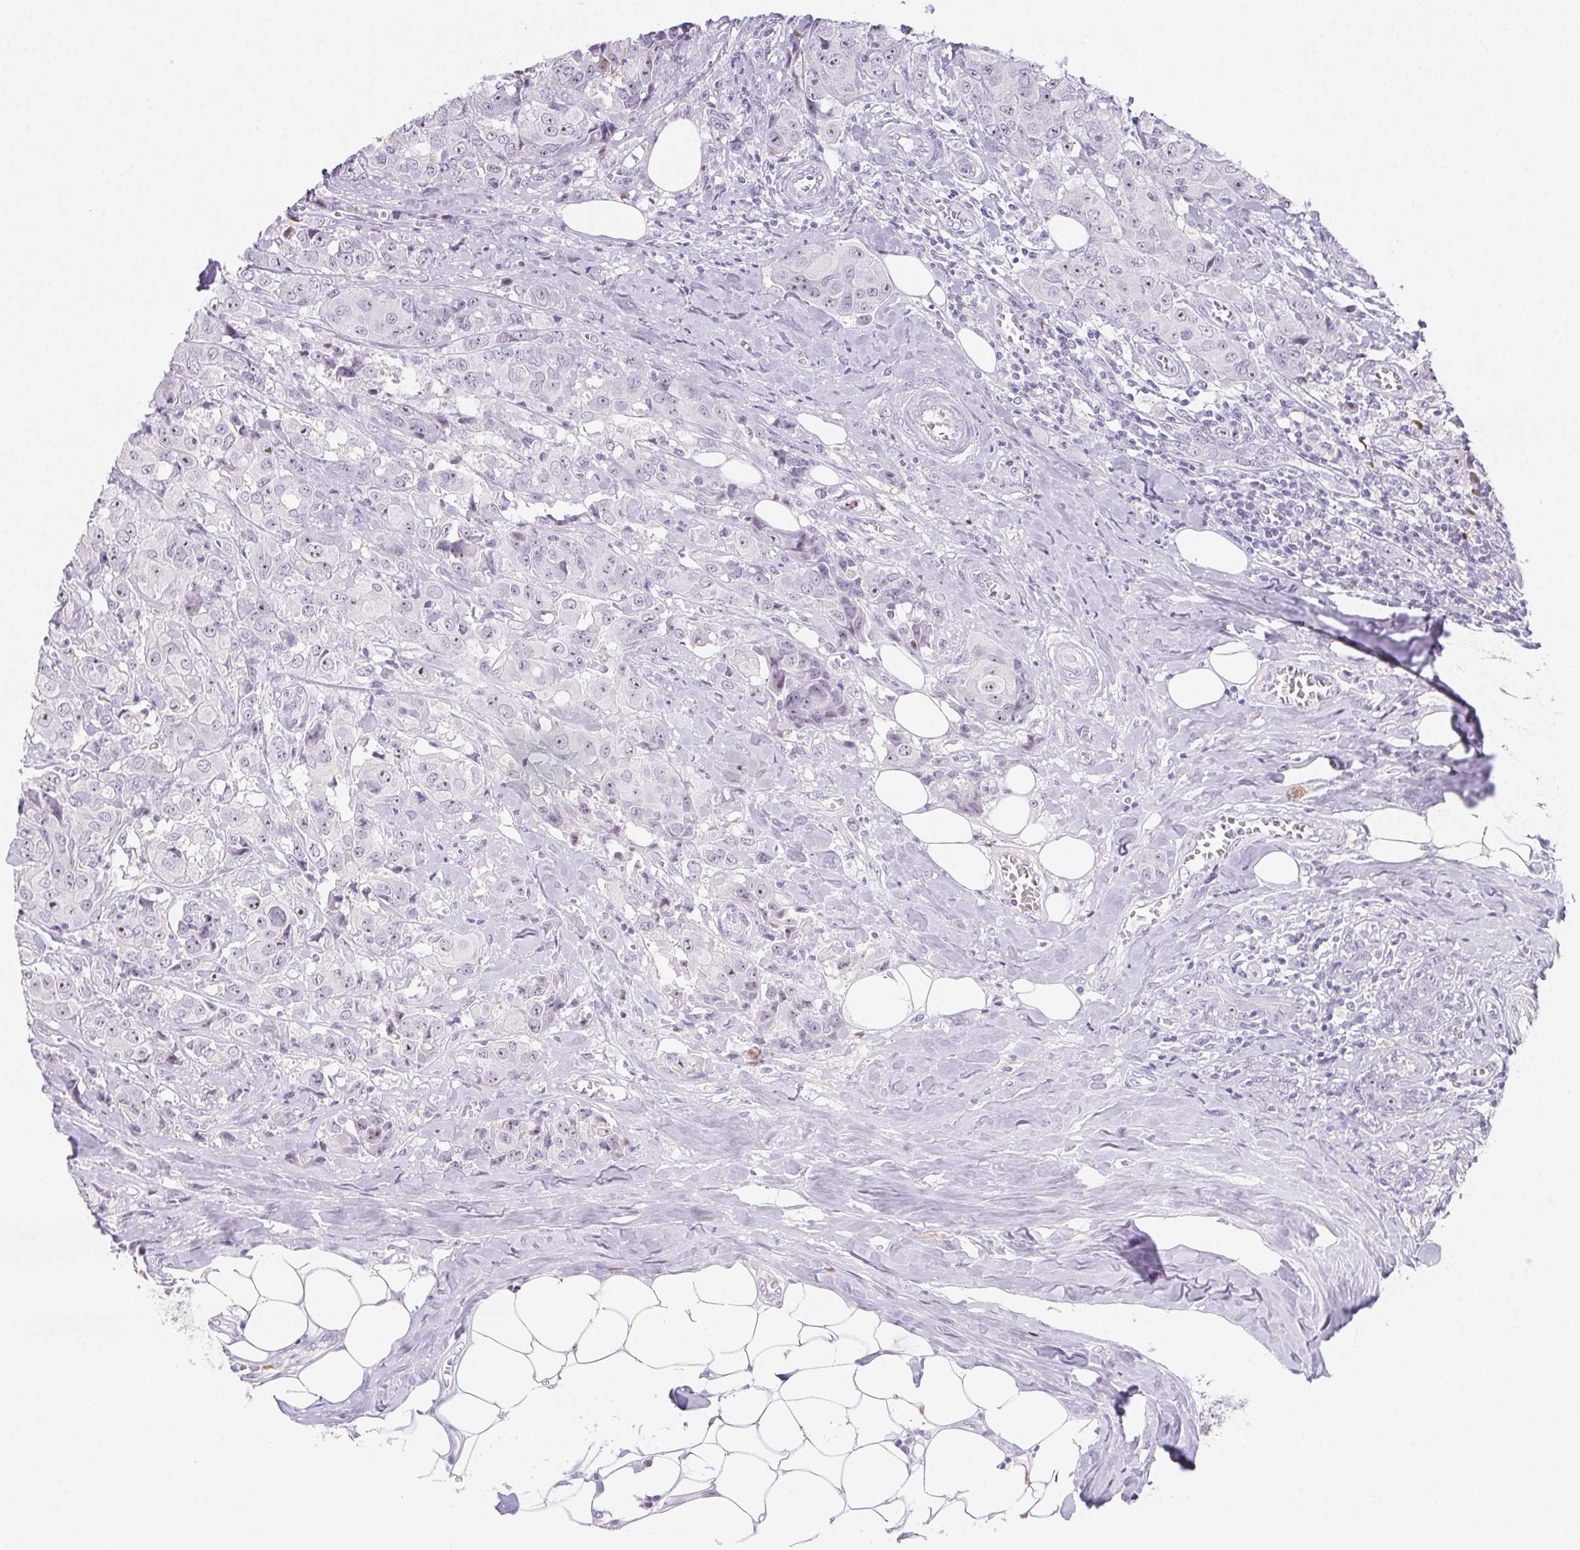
{"staining": {"intensity": "negative", "quantity": "none", "location": "none"}, "tissue": "breast cancer", "cell_type": "Tumor cells", "image_type": "cancer", "snomed": [{"axis": "morphology", "description": "Normal tissue, NOS"}, {"axis": "morphology", "description": "Duct carcinoma"}, {"axis": "topography", "description": "Breast"}], "caption": "Tumor cells are negative for protein expression in human breast cancer (intraductal carcinoma).", "gene": "ST8SIA3", "patient": {"sex": "female", "age": 43}}